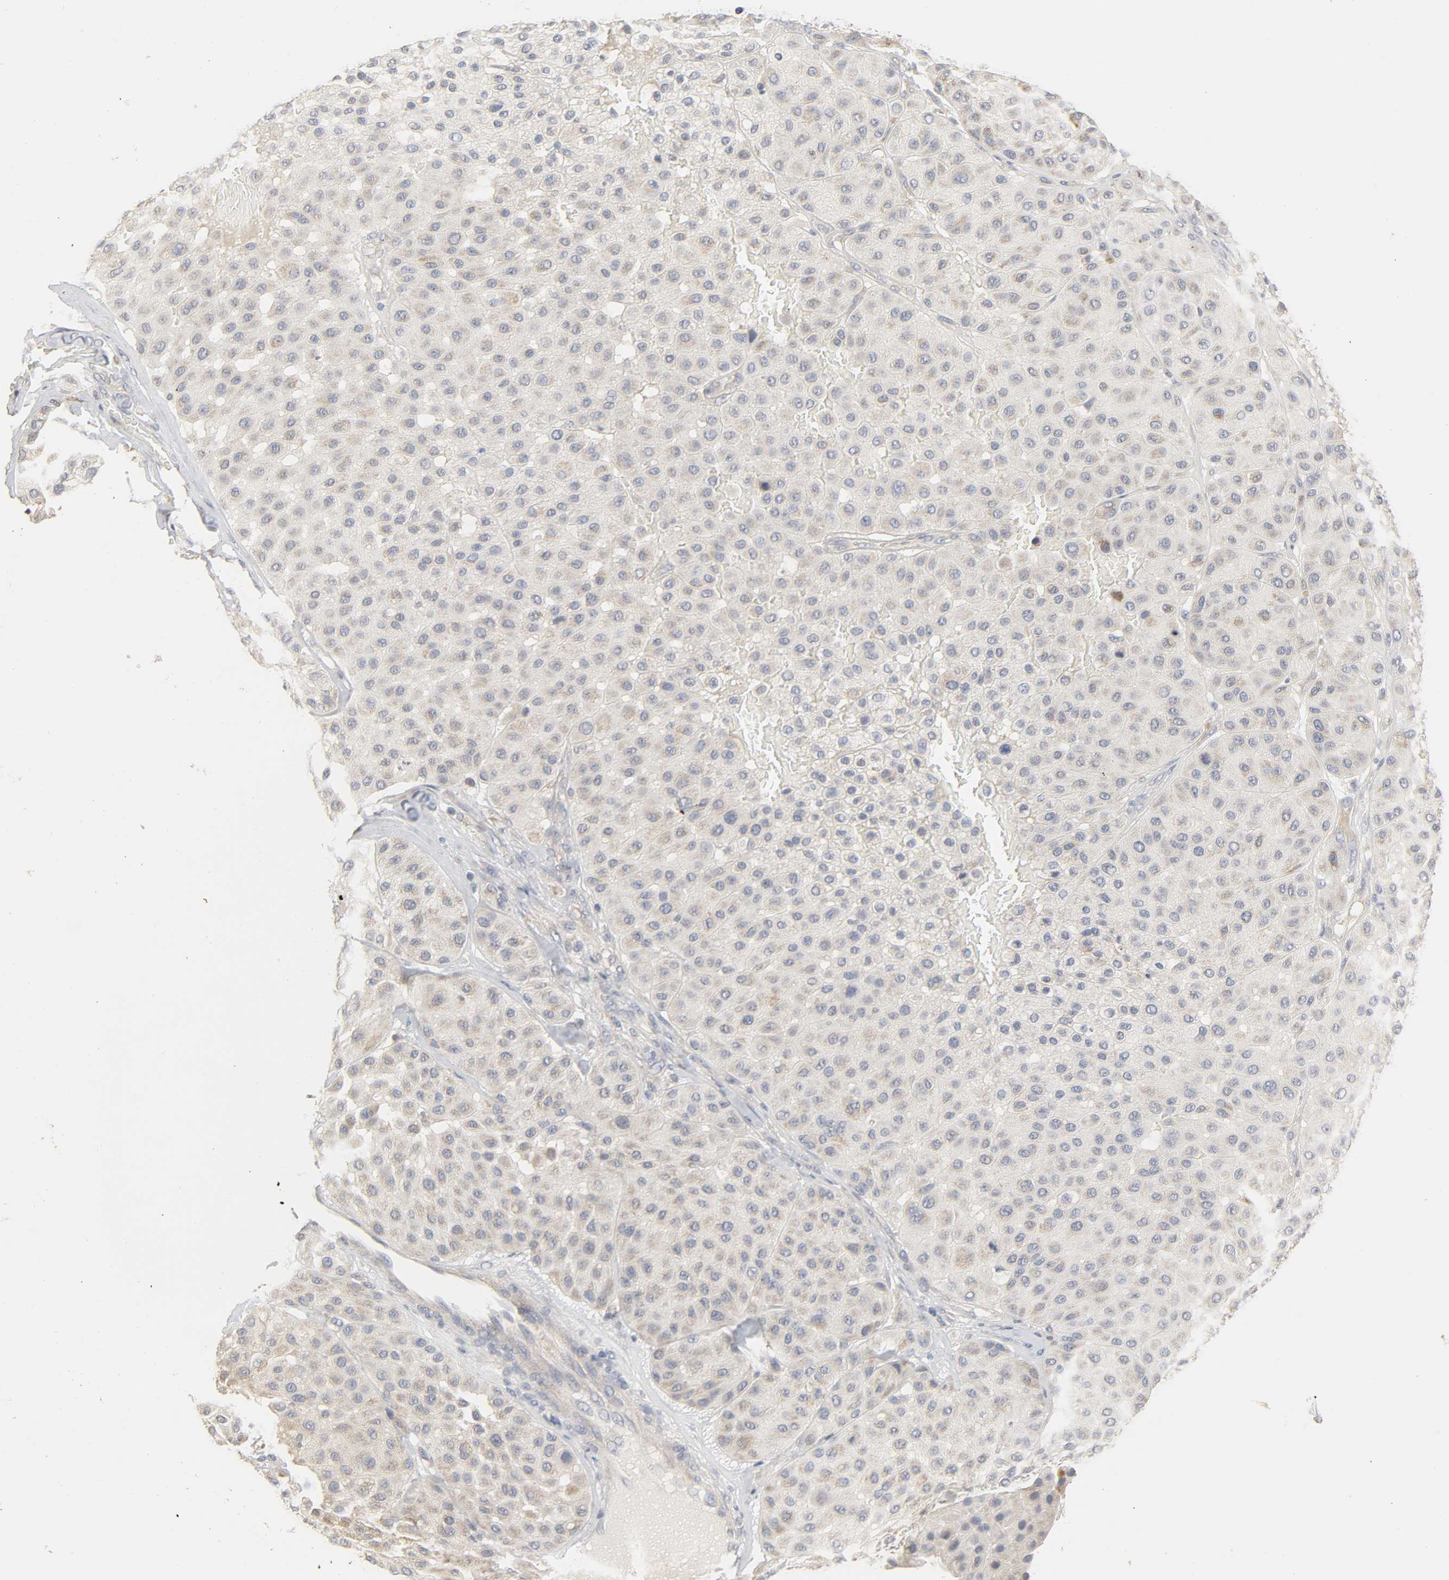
{"staining": {"intensity": "weak", "quantity": "25%-75%", "location": "cytoplasmic/membranous"}, "tissue": "melanoma", "cell_type": "Tumor cells", "image_type": "cancer", "snomed": [{"axis": "morphology", "description": "Normal tissue, NOS"}, {"axis": "morphology", "description": "Malignant melanoma, Metastatic site"}, {"axis": "topography", "description": "Skin"}], "caption": "Immunohistochemistry (IHC) of human melanoma reveals low levels of weak cytoplasmic/membranous staining in approximately 25%-75% of tumor cells.", "gene": "CLEC4E", "patient": {"sex": "male", "age": 41}}